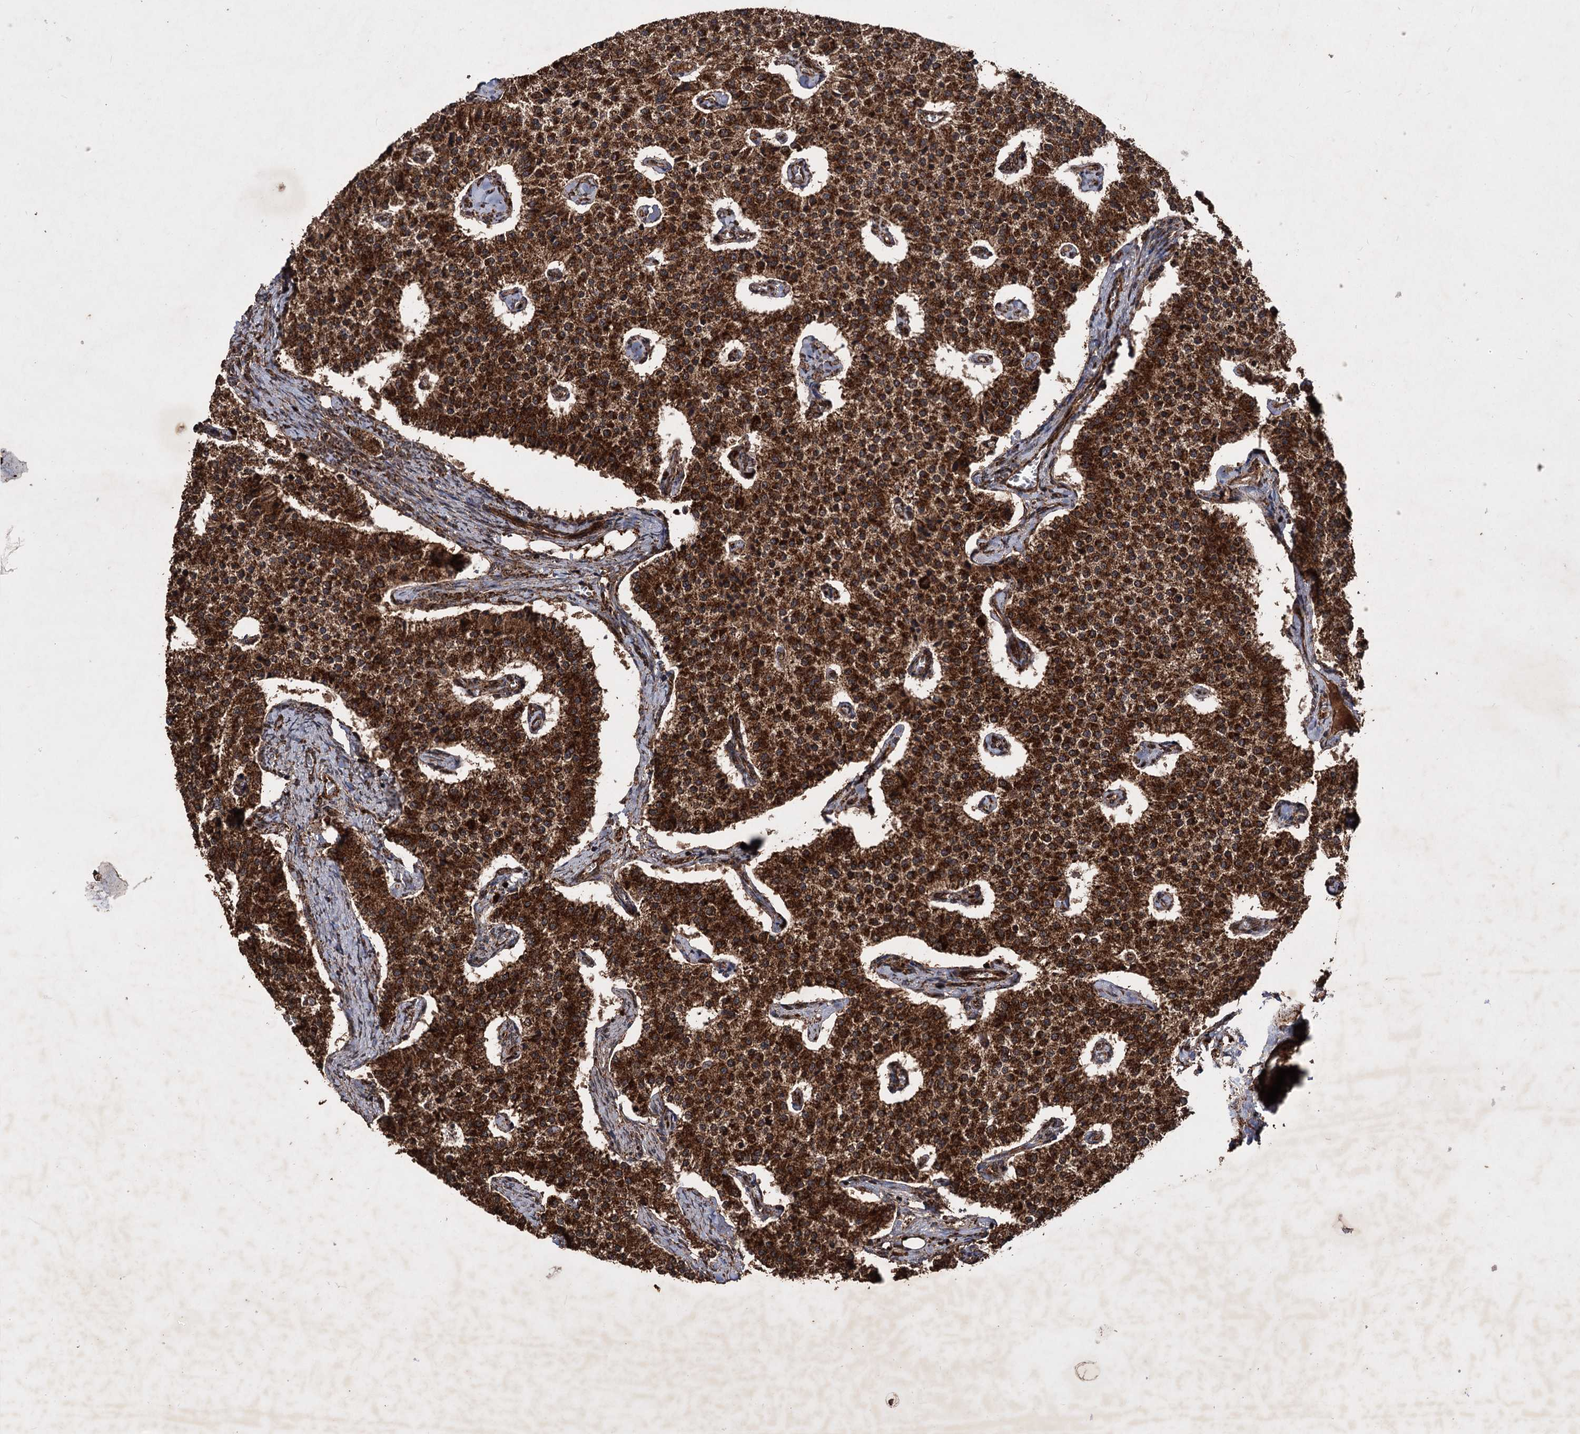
{"staining": {"intensity": "strong", "quantity": ">75%", "location": "cytoplasmic/membranous"}, "tissue": "carcinoid", "cell_type": "Tumor cells", "image_type": "cancer", "snomed": [{"axis": "morphology", "description": "Carcinoid, malignant, NOS"}, {"axis": "topography", "description": "Colon"}], "caption": "Malignant carcinoid was stained to show a protein in brown. There is high levels of strong cytoplasmic/membranous expression in approximately >75% of tumor cells.", "gene": "IPO4", "patient": {"sex": "female", "age": 52}}